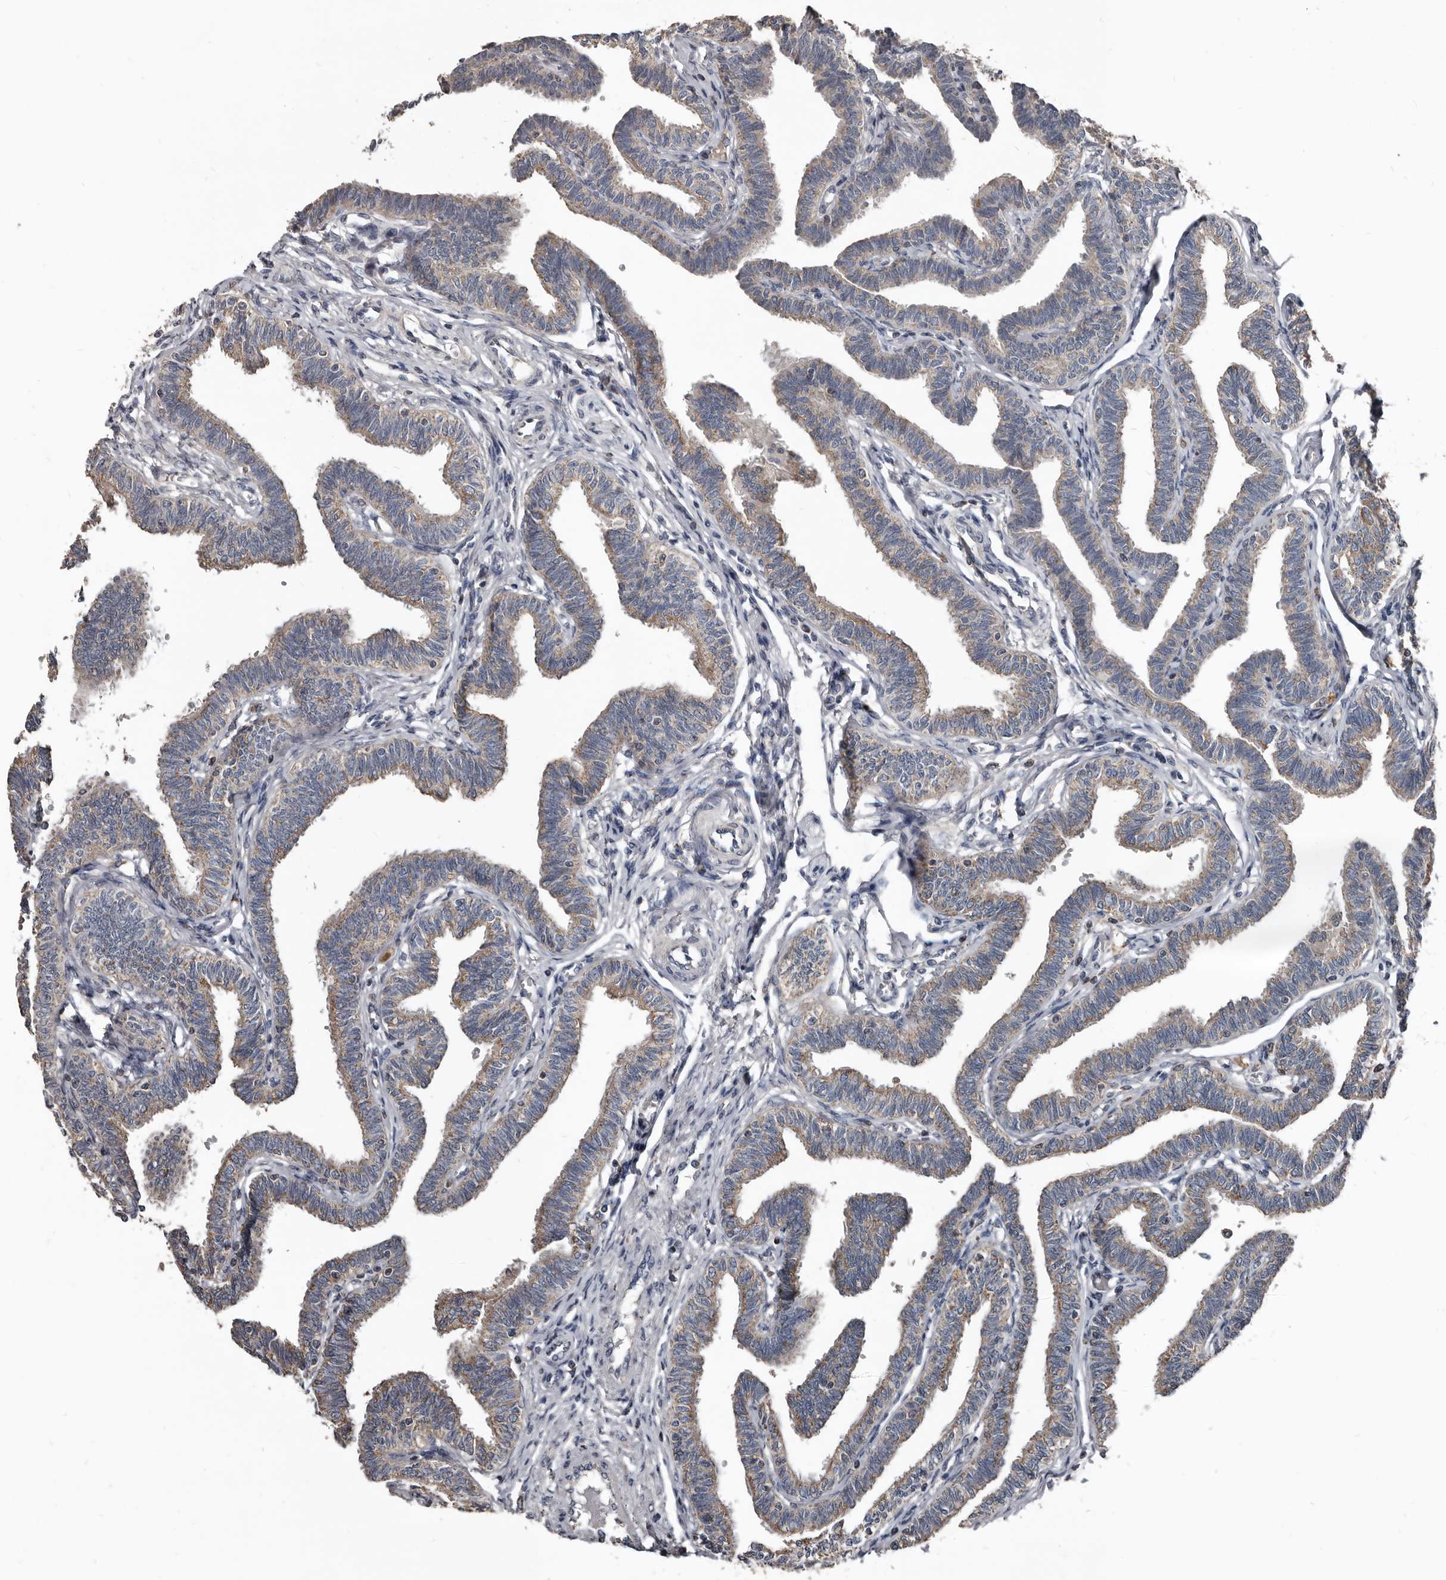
{"staining": {"intensity": "moderate", "quantity": "25%-75%", "location": "cytoplasmic/membranous"}, "tissue": "fallopian tube", "cell_type": "Glandular cells", "image_type": "normal", "snomed": [{"axis": "morphology", "description": "Normal tissue, NOS"}, {"axis": "topography", "description": "Fallopian tube"}, {"axis": "topography", "description": "Ovary"}], "caption": "IHC image of benign fallopian tube stained for a protein (brown), which exhibits medium levels of moderate cytoplasmic/membranous staining in approximately 25%-75% of glandular cells.", "gene": "GREB1", "patient": {"sex": "female", "age": 23}}